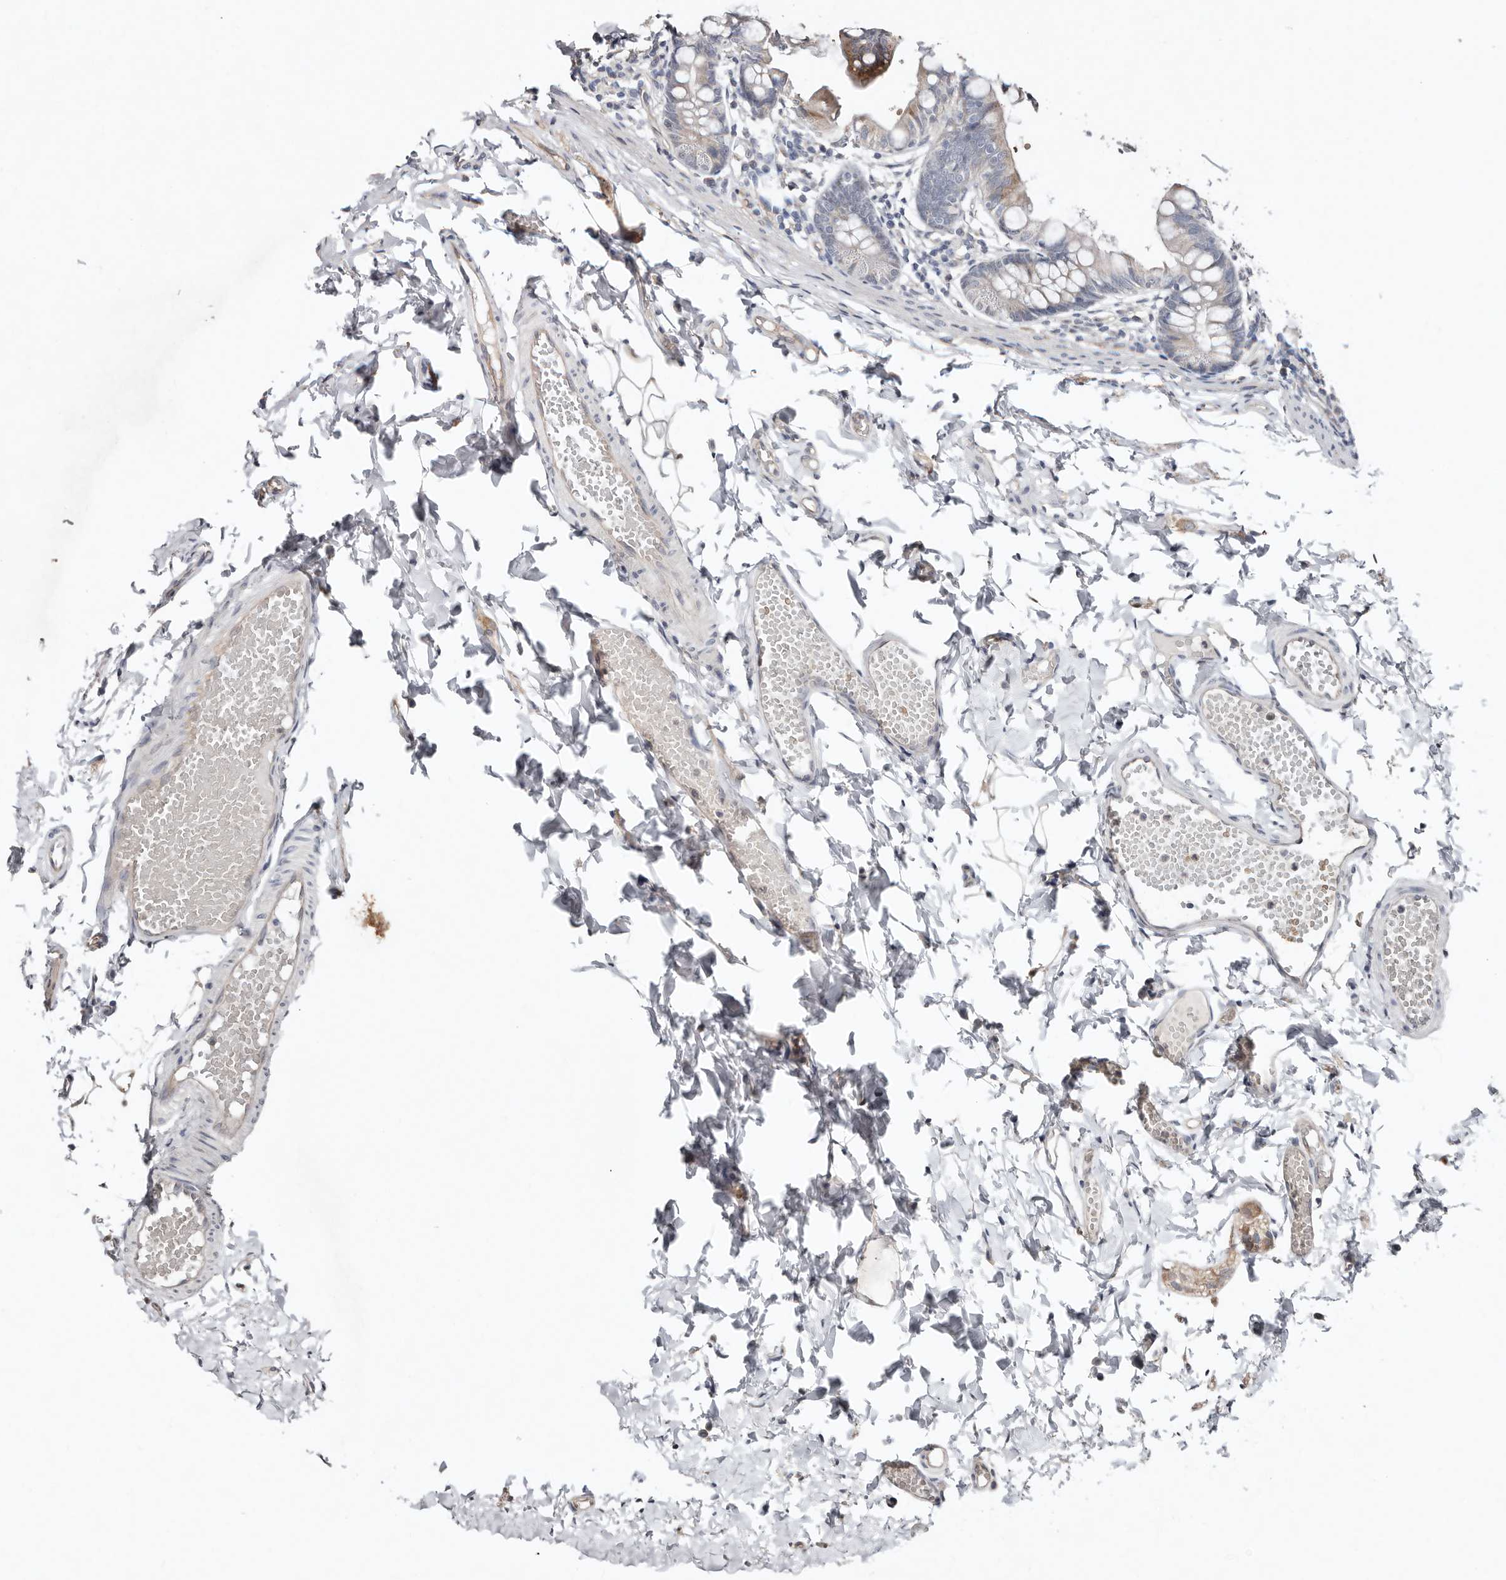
{"staining": {"intensity": "weak", "quantity": ">75%", "location": "cytoplasmic/membranous"}, "tissue": "small intestine", "cell_type": "Glandular cells", "image_type": "normal", "snomed": [{"axis": "morphology", "description": "Normal tissue, NOS"}, {"axis": "topography", "description": "Small intestine"}], "caption": "An image of small intestine stained for a protein displays weak cytoplasmic/membranous brown staining in glandular cells. The staining was performed using DAB to visualize the protein expression in brown, while the nuclei were stained in blue with hematoxylin (Magnification: 20x).", "gene": "DIP2C", "patient": {"sex": "male", "age": 7}}